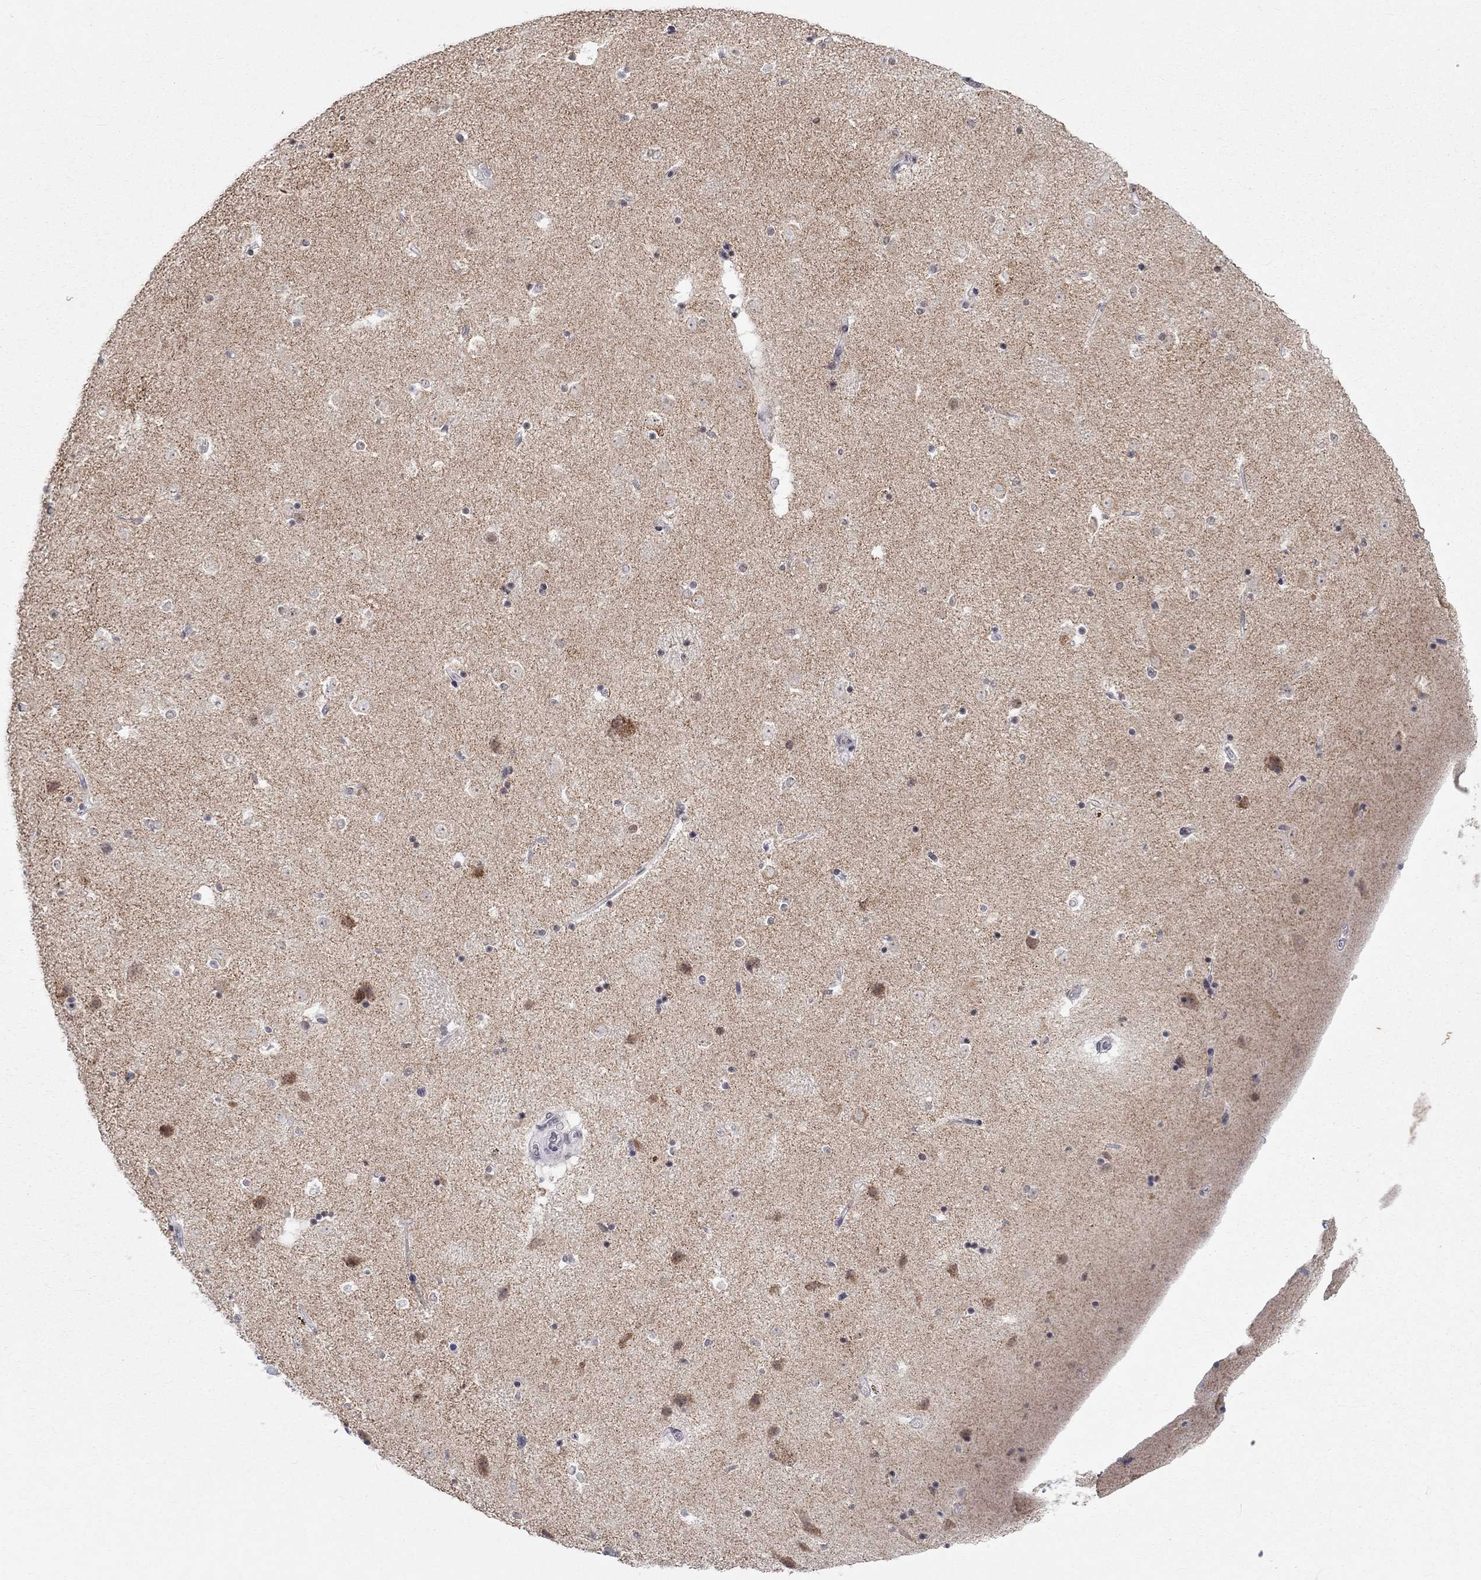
{"staining": {"intensity": "moderate", "quantity": "25%-75%", "location": "cytoplasmic/membranous"}, "tissue": "caudate", "cell_type": "Glial cells", "image_type": "normal", "snomed": [{"axis": "morphology", "description": "Normal tissue, NOS"}, {"axis": "topography", "description": "Lateral ventricle wall"}], "caption": "Immunohistochemistry image of normal caudate stained for a protein (brown), which exhibits medium levels of moderate cytoplasmic/membranous staining in about 25%-75% of glial cells.", "gene": "TMEM143", "patient": {"sex": "male", "age": 51}}